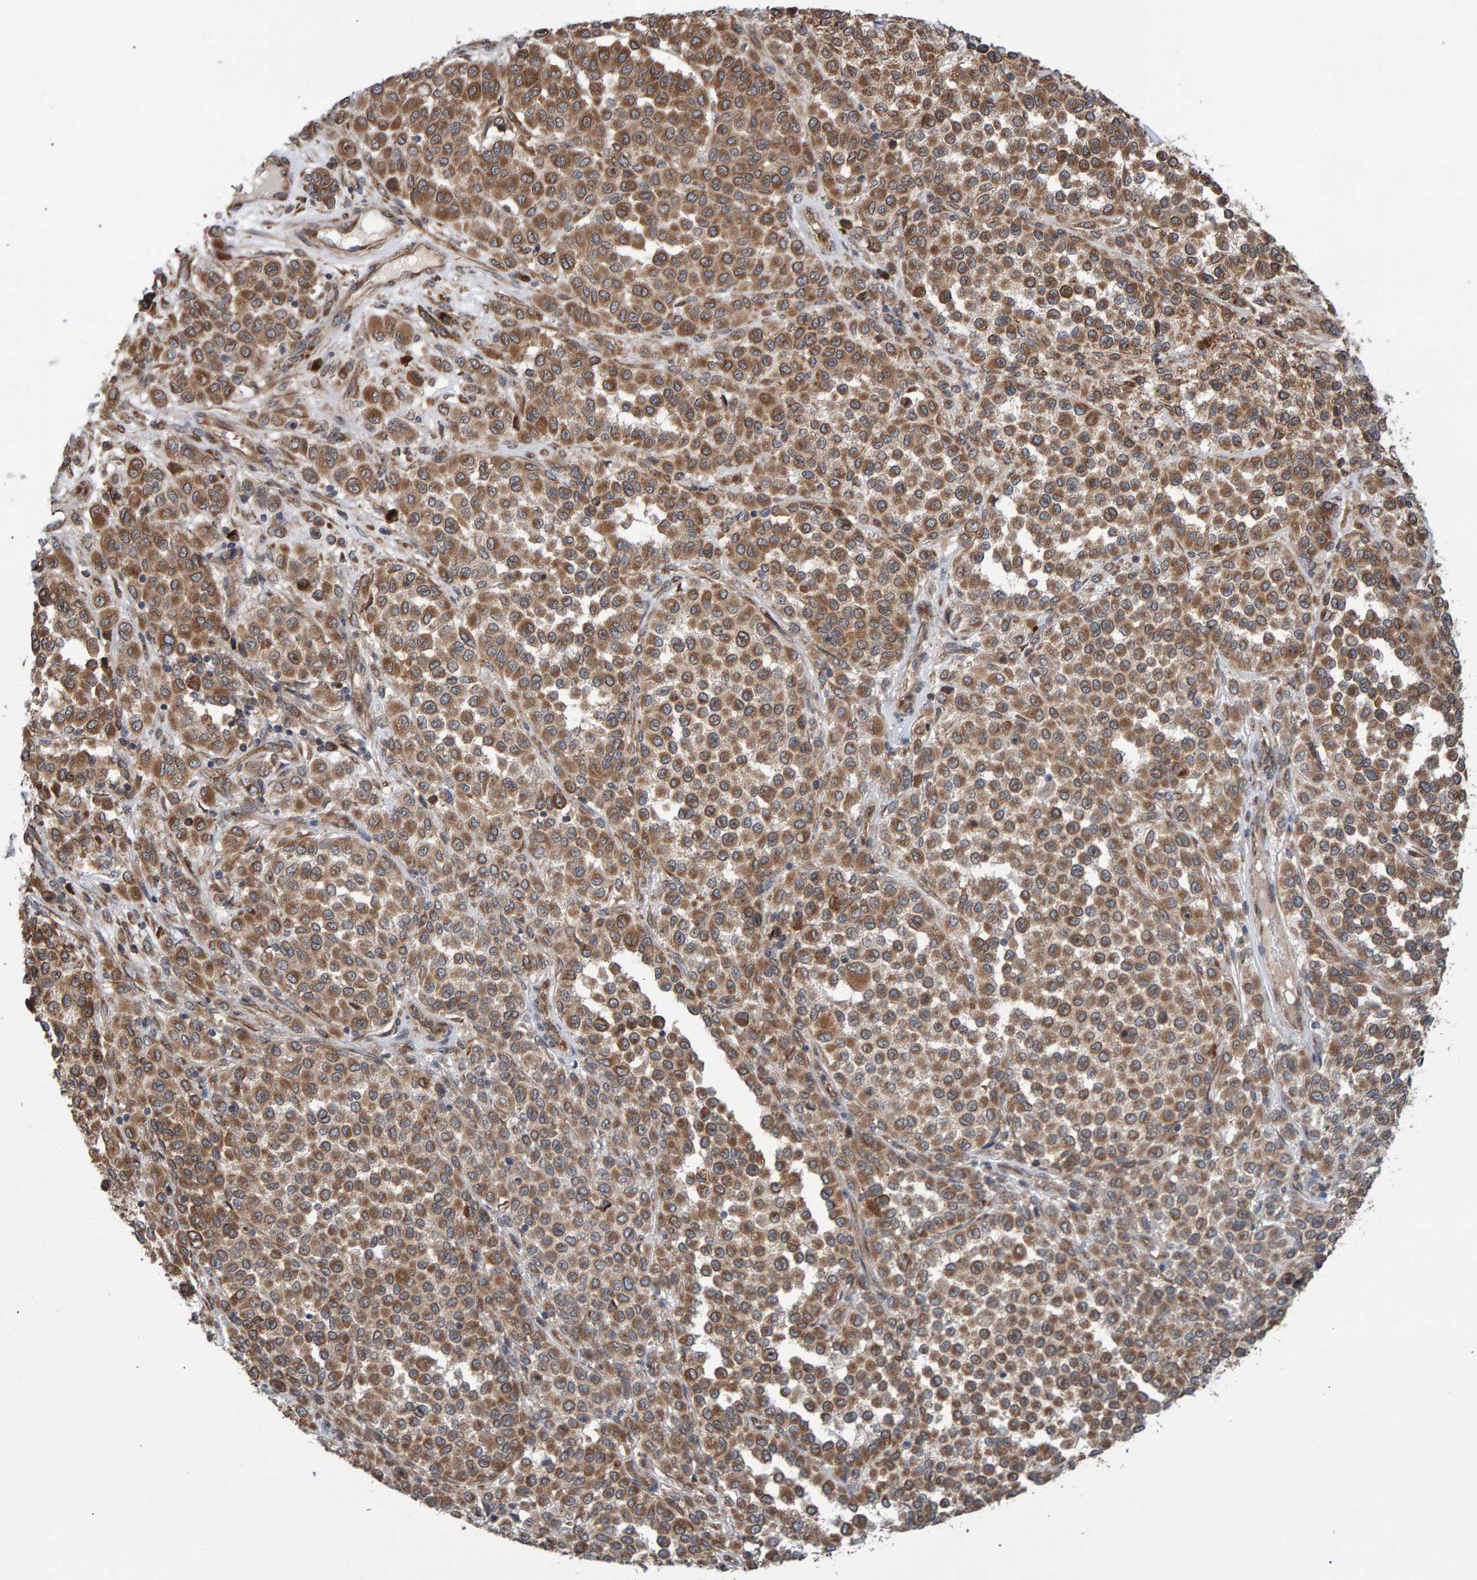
{"staining": {"intensity": "moderate", "quantity": ">75%", "location": "cytoplasmic/membranous"}, "tissue": "melanoma", "cell_type": "Tumor cells", "image_type": "cancer", "snomed": [{"axis": "morphology", "description": "Malignant melanoma, Metastatic site"}, {"axis": "topography", "description": "Pancreas"}], "caption": "An immunohistochemistry (IHC) image of neoplastic tissue is shown. Protein staining in brown shows moderate cytoplasmic/membranous positivity in malignant melanoma (metastatic site) within tumor cells. The protein is stained brown, and the nuclei are stained in blue (DAB (3,3'-diaminobenzidine) IHC with brightfield microscopy, high magnification).", "gene": "FAM117A", "patient": {"sex": "female", "age": 30}}